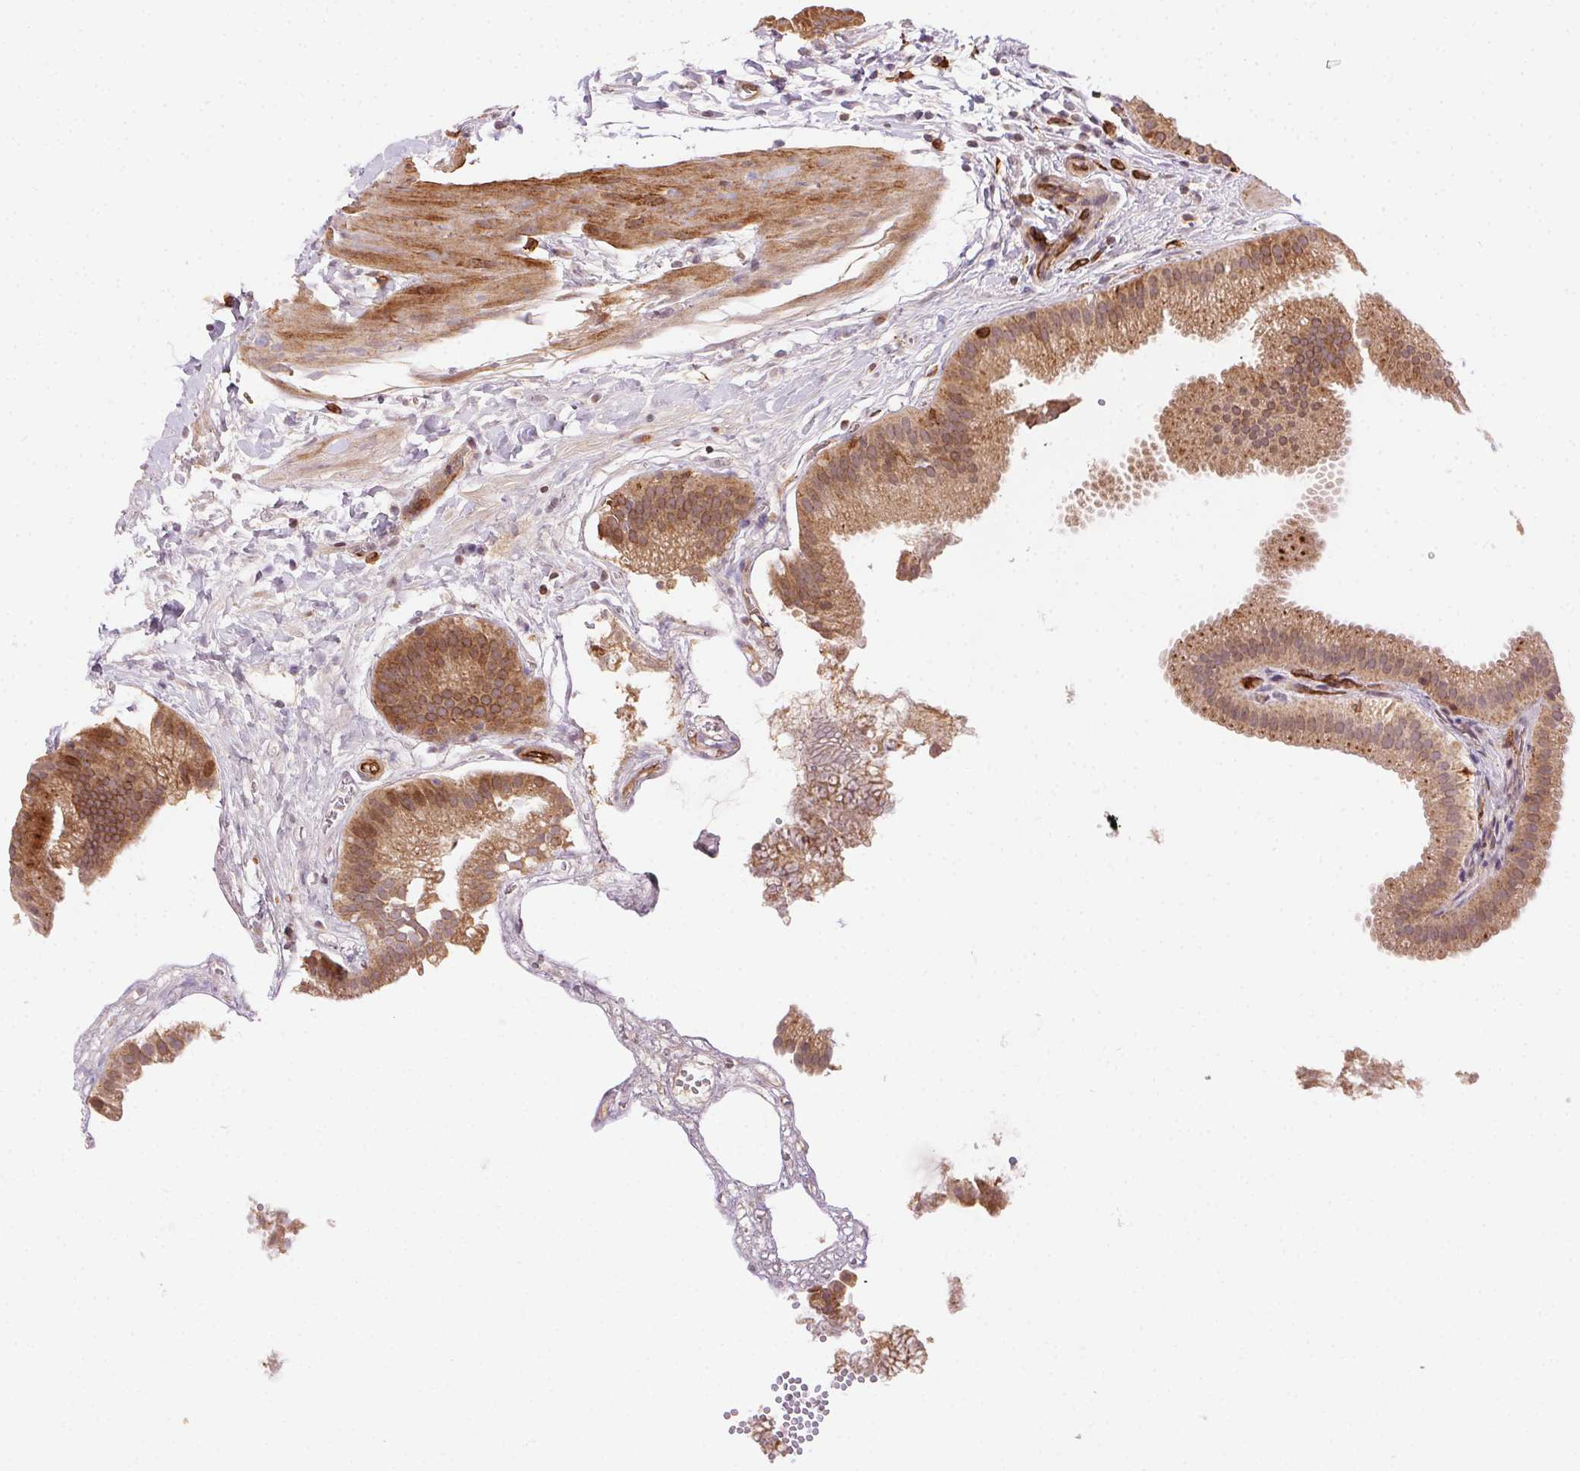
{"staining": {"intensity": "moderate", "quantity": ">75%", "location": "cytoplasmic/membranous"}, "tissue": "gallbladder", "cell_type": "Glandular cells", "image_type": "normal", "snomed": [{"axis": "morphology", "description": "Normal tissue, NOS"}, {"axis": "topography", "description": "Gallbladder"}], "caption": "Immunohistochemical staining of benign gallbladder reveals moderate cytoplasmic/membranous protein expression in approximately >75% of glandular cells. The protein of interest is stained brown, and the nuclei are stained in blue (DAB (3,3'-diaminobenzidine) IHC with brightfield microscopy, high magnification).", "gene": "RNASET2", "patient": {"sex": "female", "age": 63}}